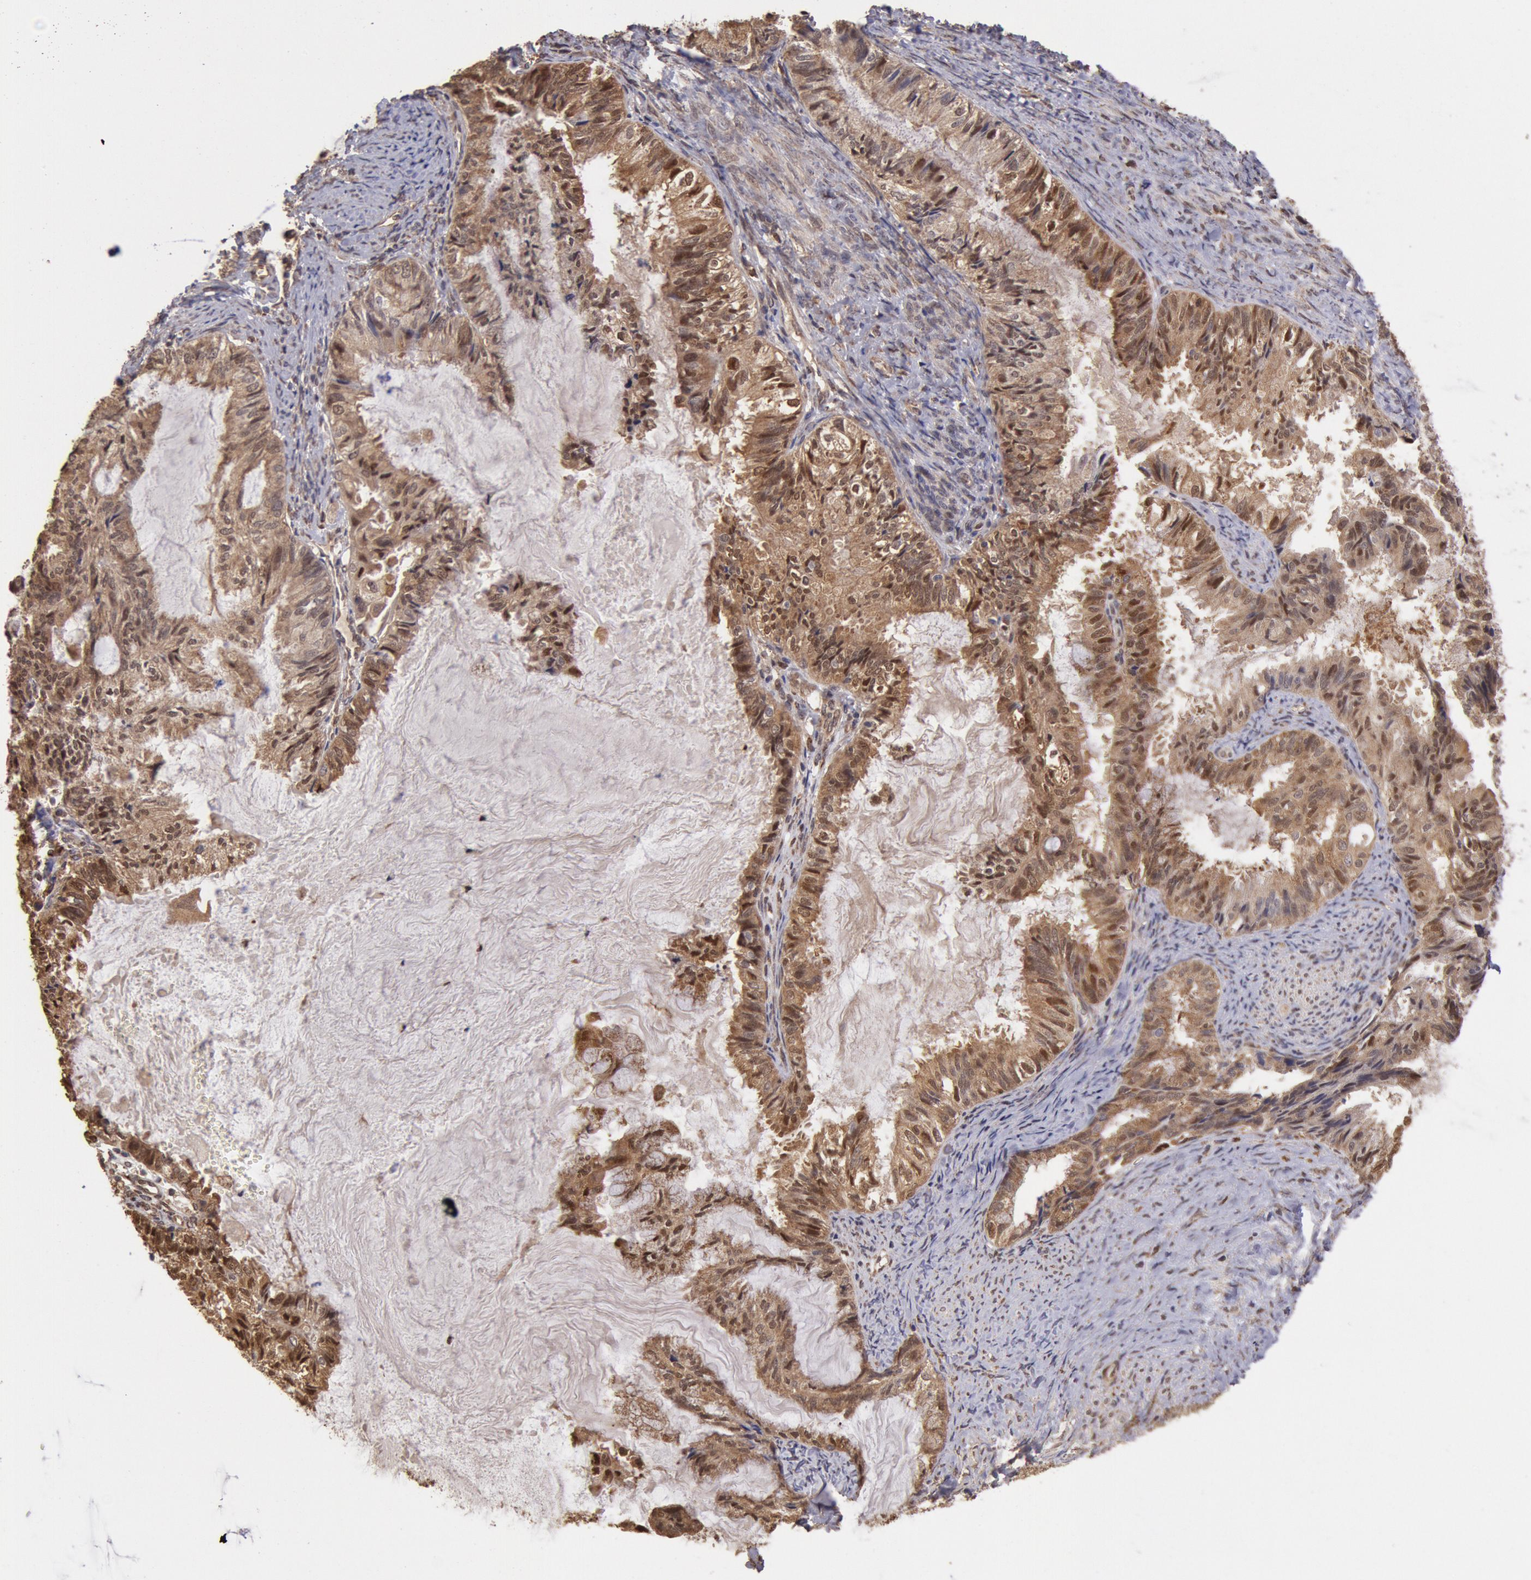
{"staining": {"intensity": "strong", "quantity": ">75%", "location": "cytoplasmic/membranous,nuclear"}, "tissue": "endometrial cancer", "cell_type": "Tumor cells", "image_type": "cancer", "snomed": [{"axis": "morphology", "description": "Adenocarcinoma, NOS"}, {"axis": "topography", "description": "Endometrium"}], "caption": "Strong cytoplasmic/membranous and nuclear staining for a protein is seen in about >75% of tumor cells of endometrial adenocarcinoma using IHC.", "gene": "COMT", "patient": {"sex": "female", "age": 86}}